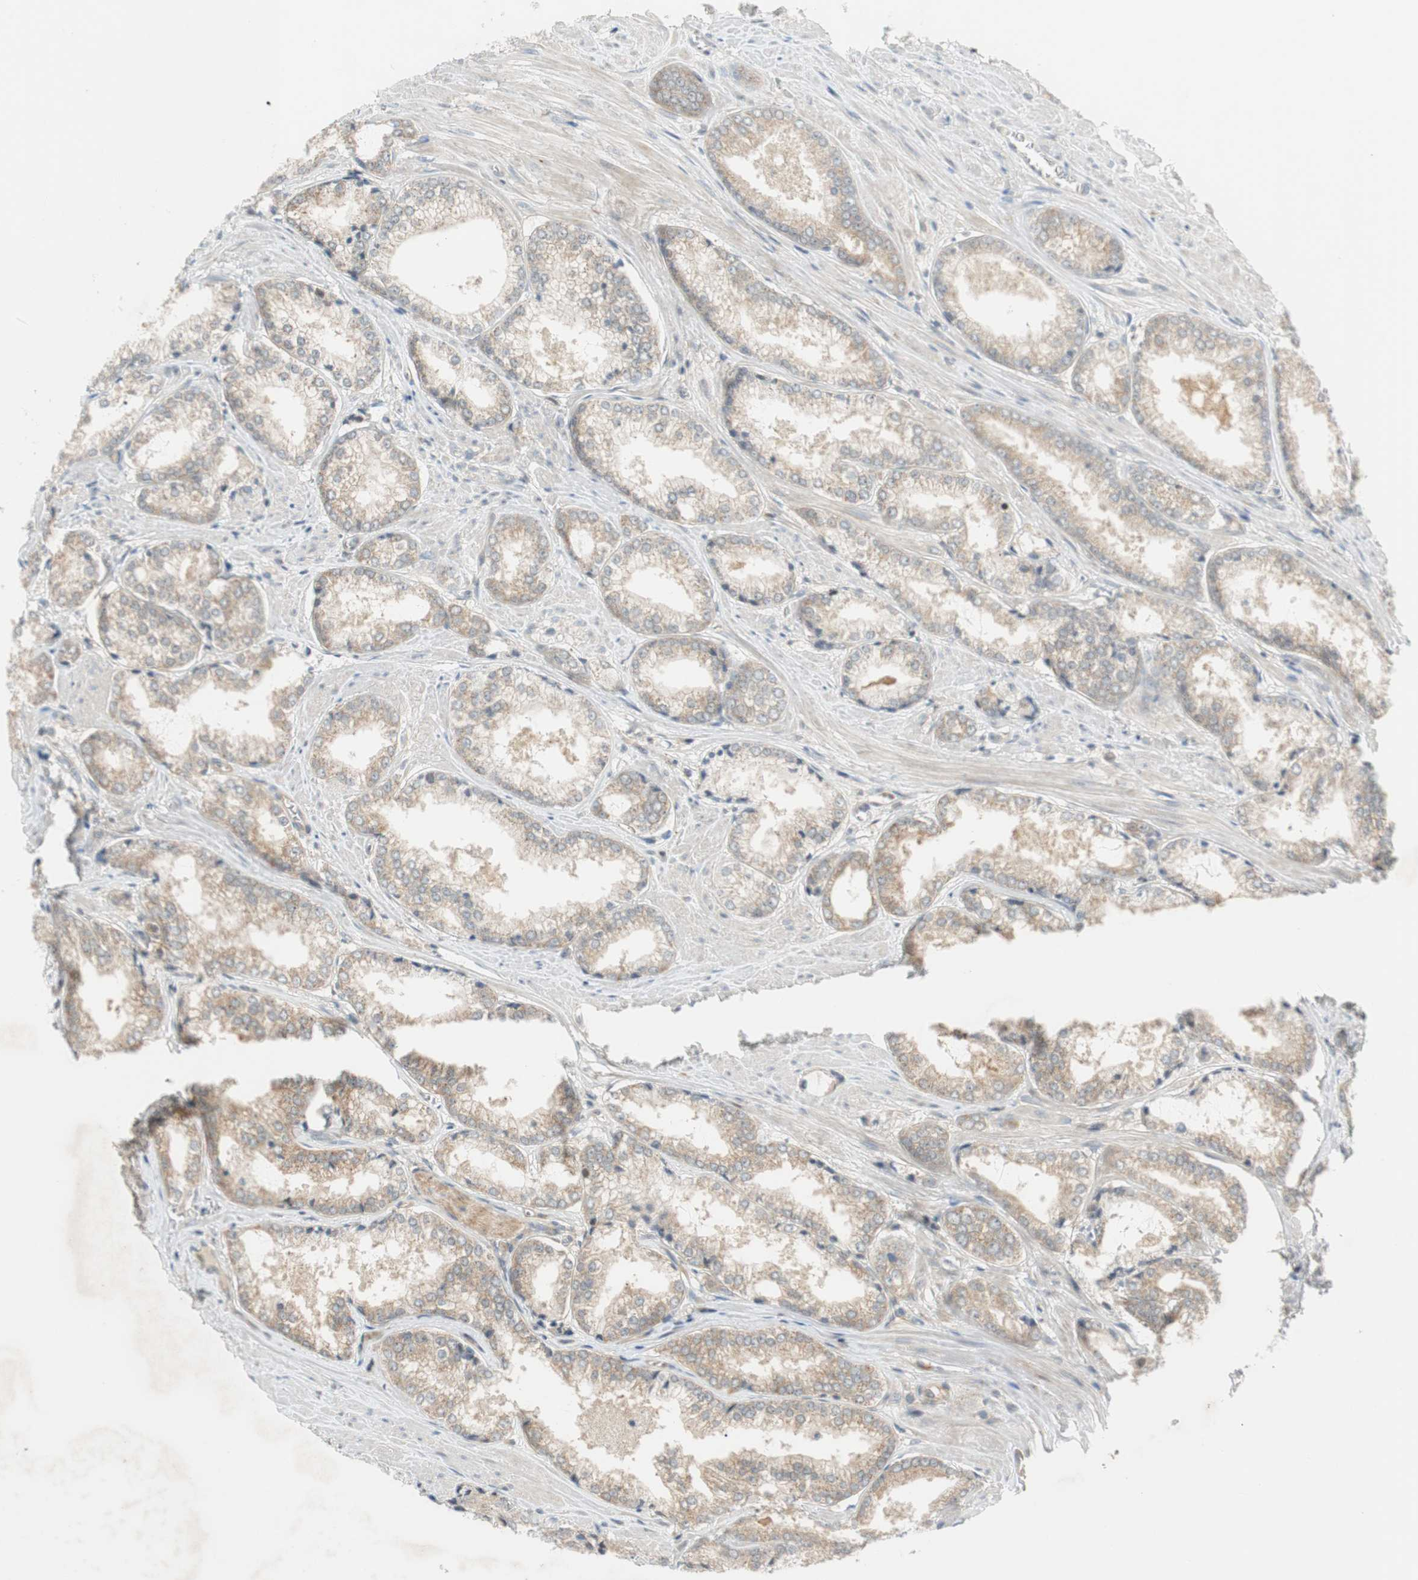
{"staining": {"intensity": "weak", "quantity": "25%-75%", "location": "cytoplasmic/membranous"}, "tissue": "prostate cancer", "cell_type": "Tumor cells", "image_type": "cancer", "snomed": [{"axis": "morphology", "description": "Adenocarcinoma, Low grade"}, {"axis": "topography", "description": "Prostate"}], "caption": "Prostate cancer stained with IHC shows weak cytoplasmic/membranous expression in about 25%-75% of tumor cells. (DAB (3,3'-diaminobenzidine) = brown stain, brightfield microscopy at high magnification).", "gene": "GATD1", "patient": {"sex": "male", "age": 64}}